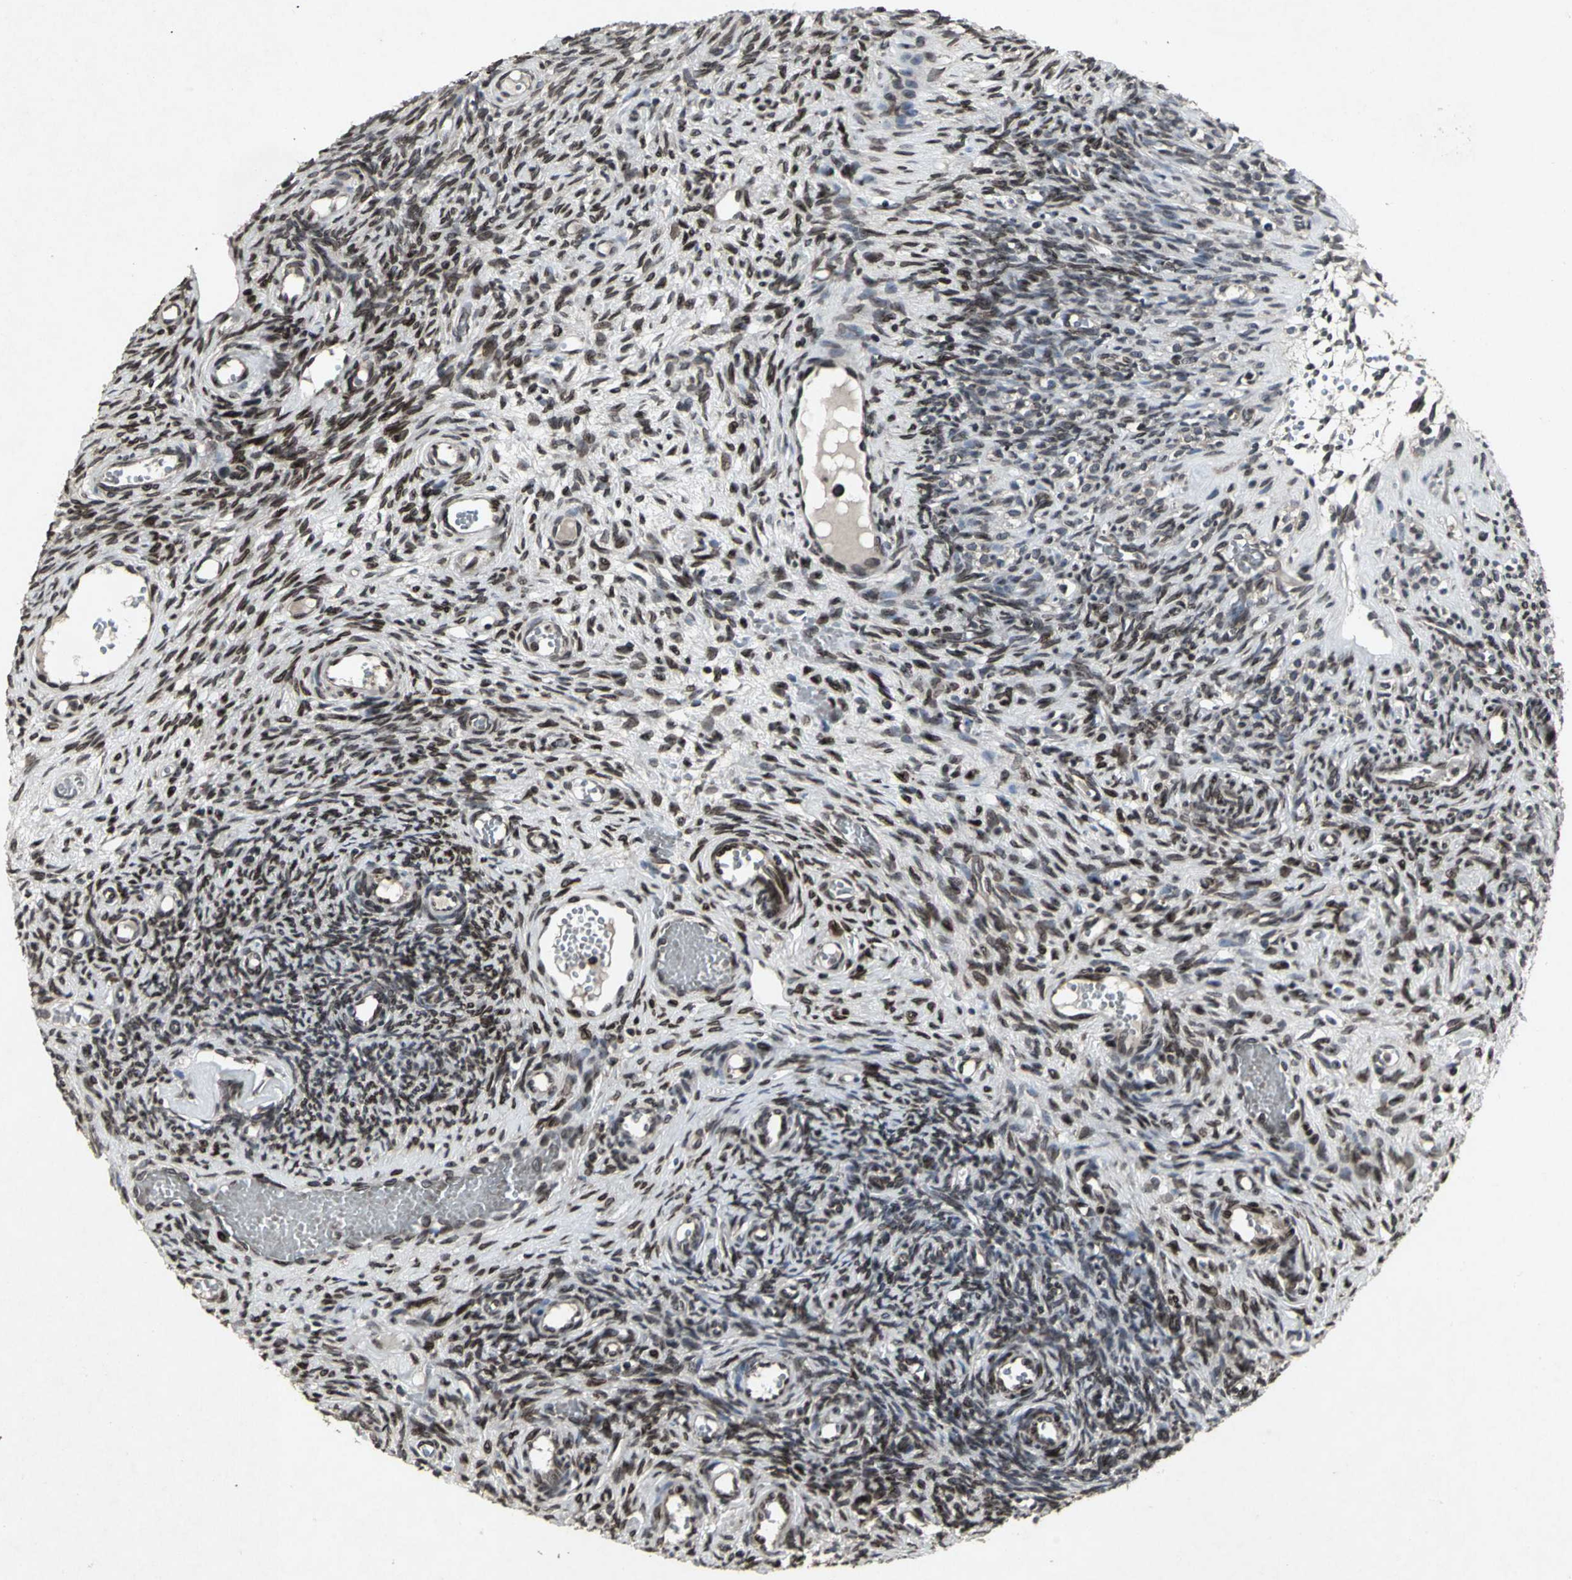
{"staining": {"intensity": "moderate", "quantity": ">75%", "location": "nuclear"}, "tissue": "ovary", "cell_type": "Ovarian stroma cells", "image_type": "normal", "snomed": [{"axis": "morphology", "description": "Normal tissue, NOS"}, {"axis": "topography", "description": "Ovary"}], "caption": "Moderate nuclear staining is present in about >75% of ovarian stroma cells in normal ovary.", "gene": "SH2B3", "patient": {"sex": "female", "age": 35}}